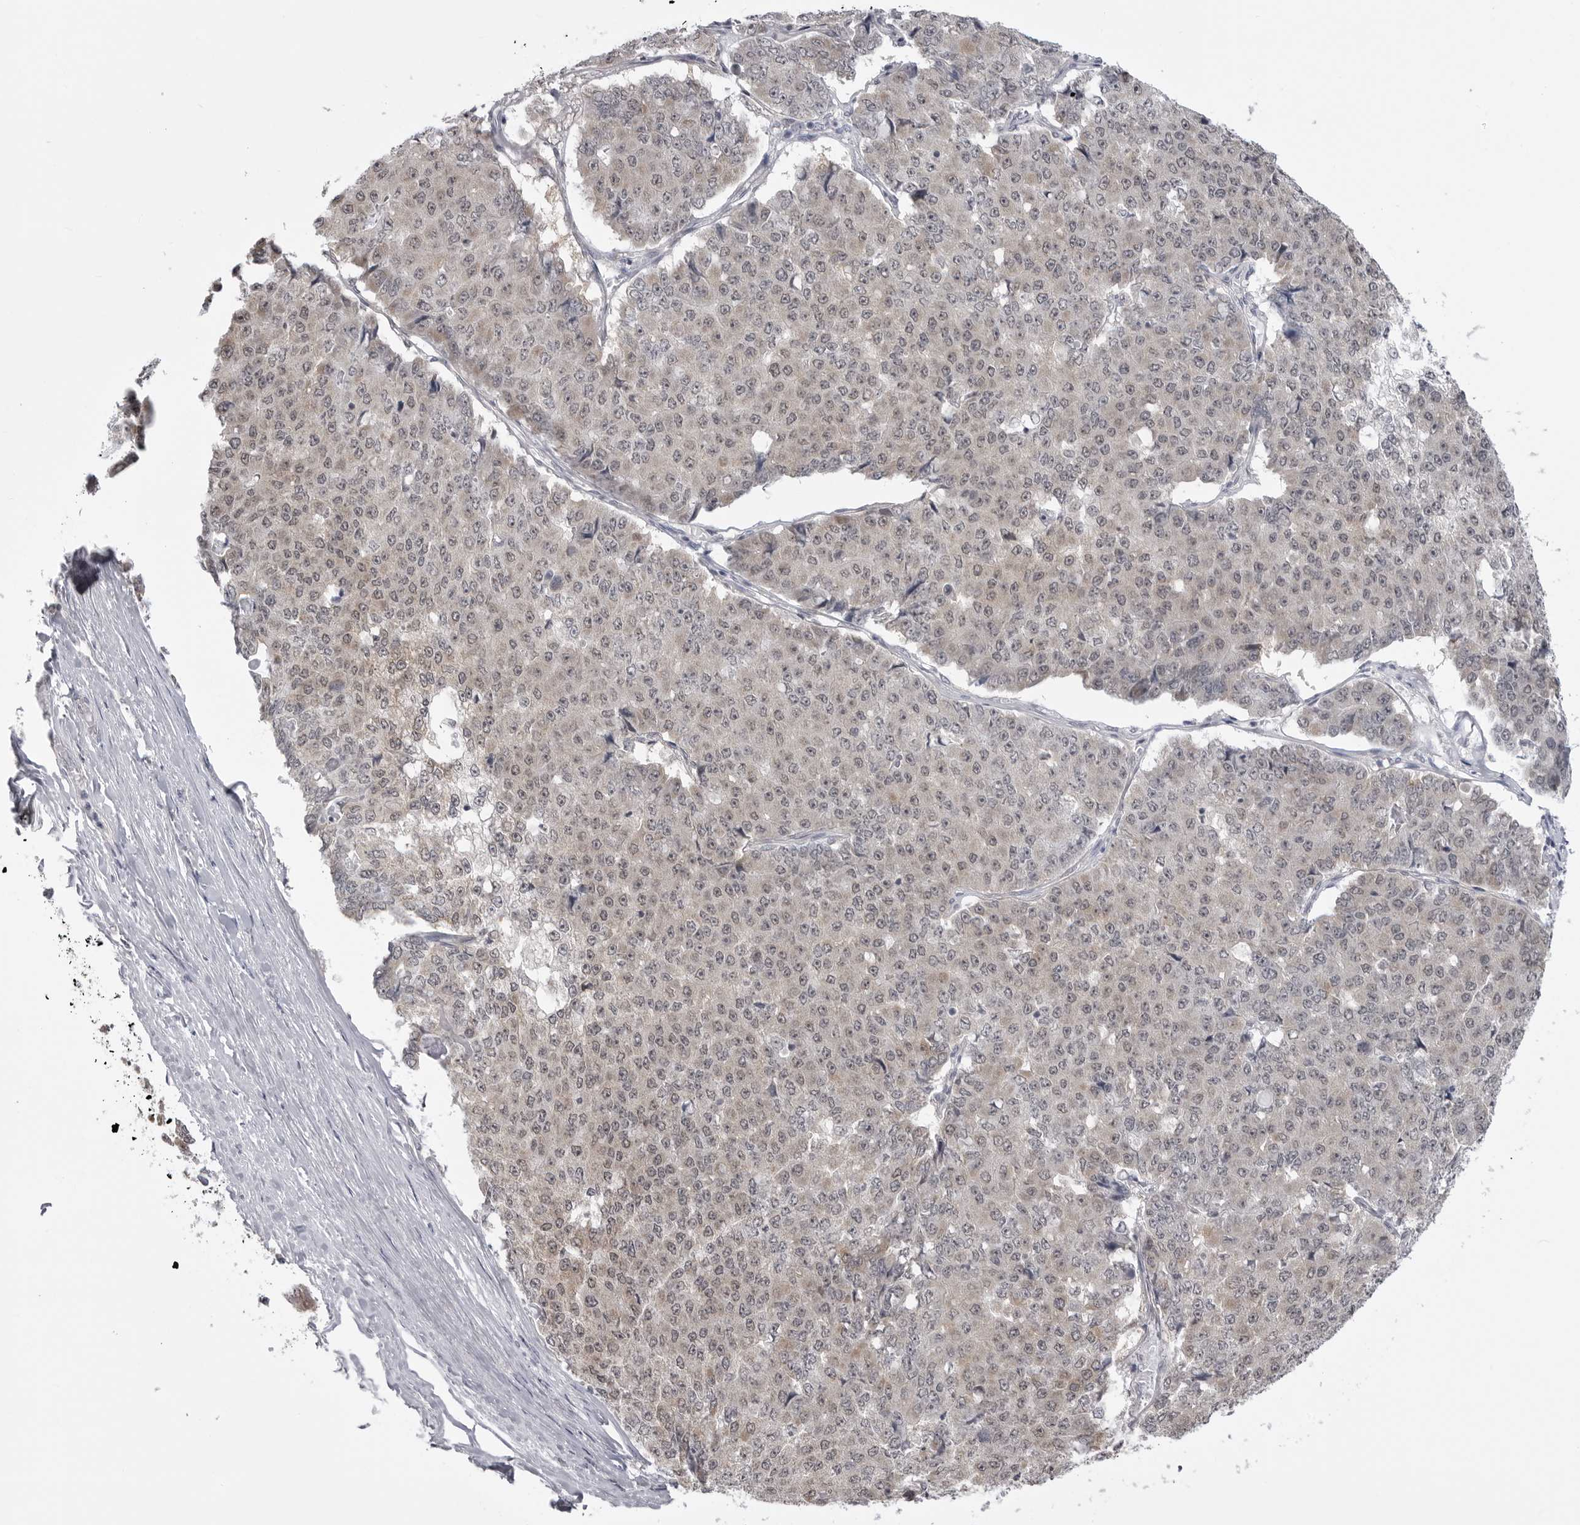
{"staining": {"intensity": "weak", "quantity": "<25%", "location": "cytoplasmic/membranous"}, "tissue": "pancreatic cancer", "cell_type": "Tumor cells", "image_type": "cancer", "snomed": [{"axis": "morphology", "description": "Adenocarcinoma, NOS"}, {"axis": "topography", "description": "Pancreas"}], "caption": "IHC micrograph of adenocarcinoma (pancreatic) stained for a protein (brown), which shows no expression in tumor cells.", "gene": "FH", "patient": {"sex": "male", "age": 50}}